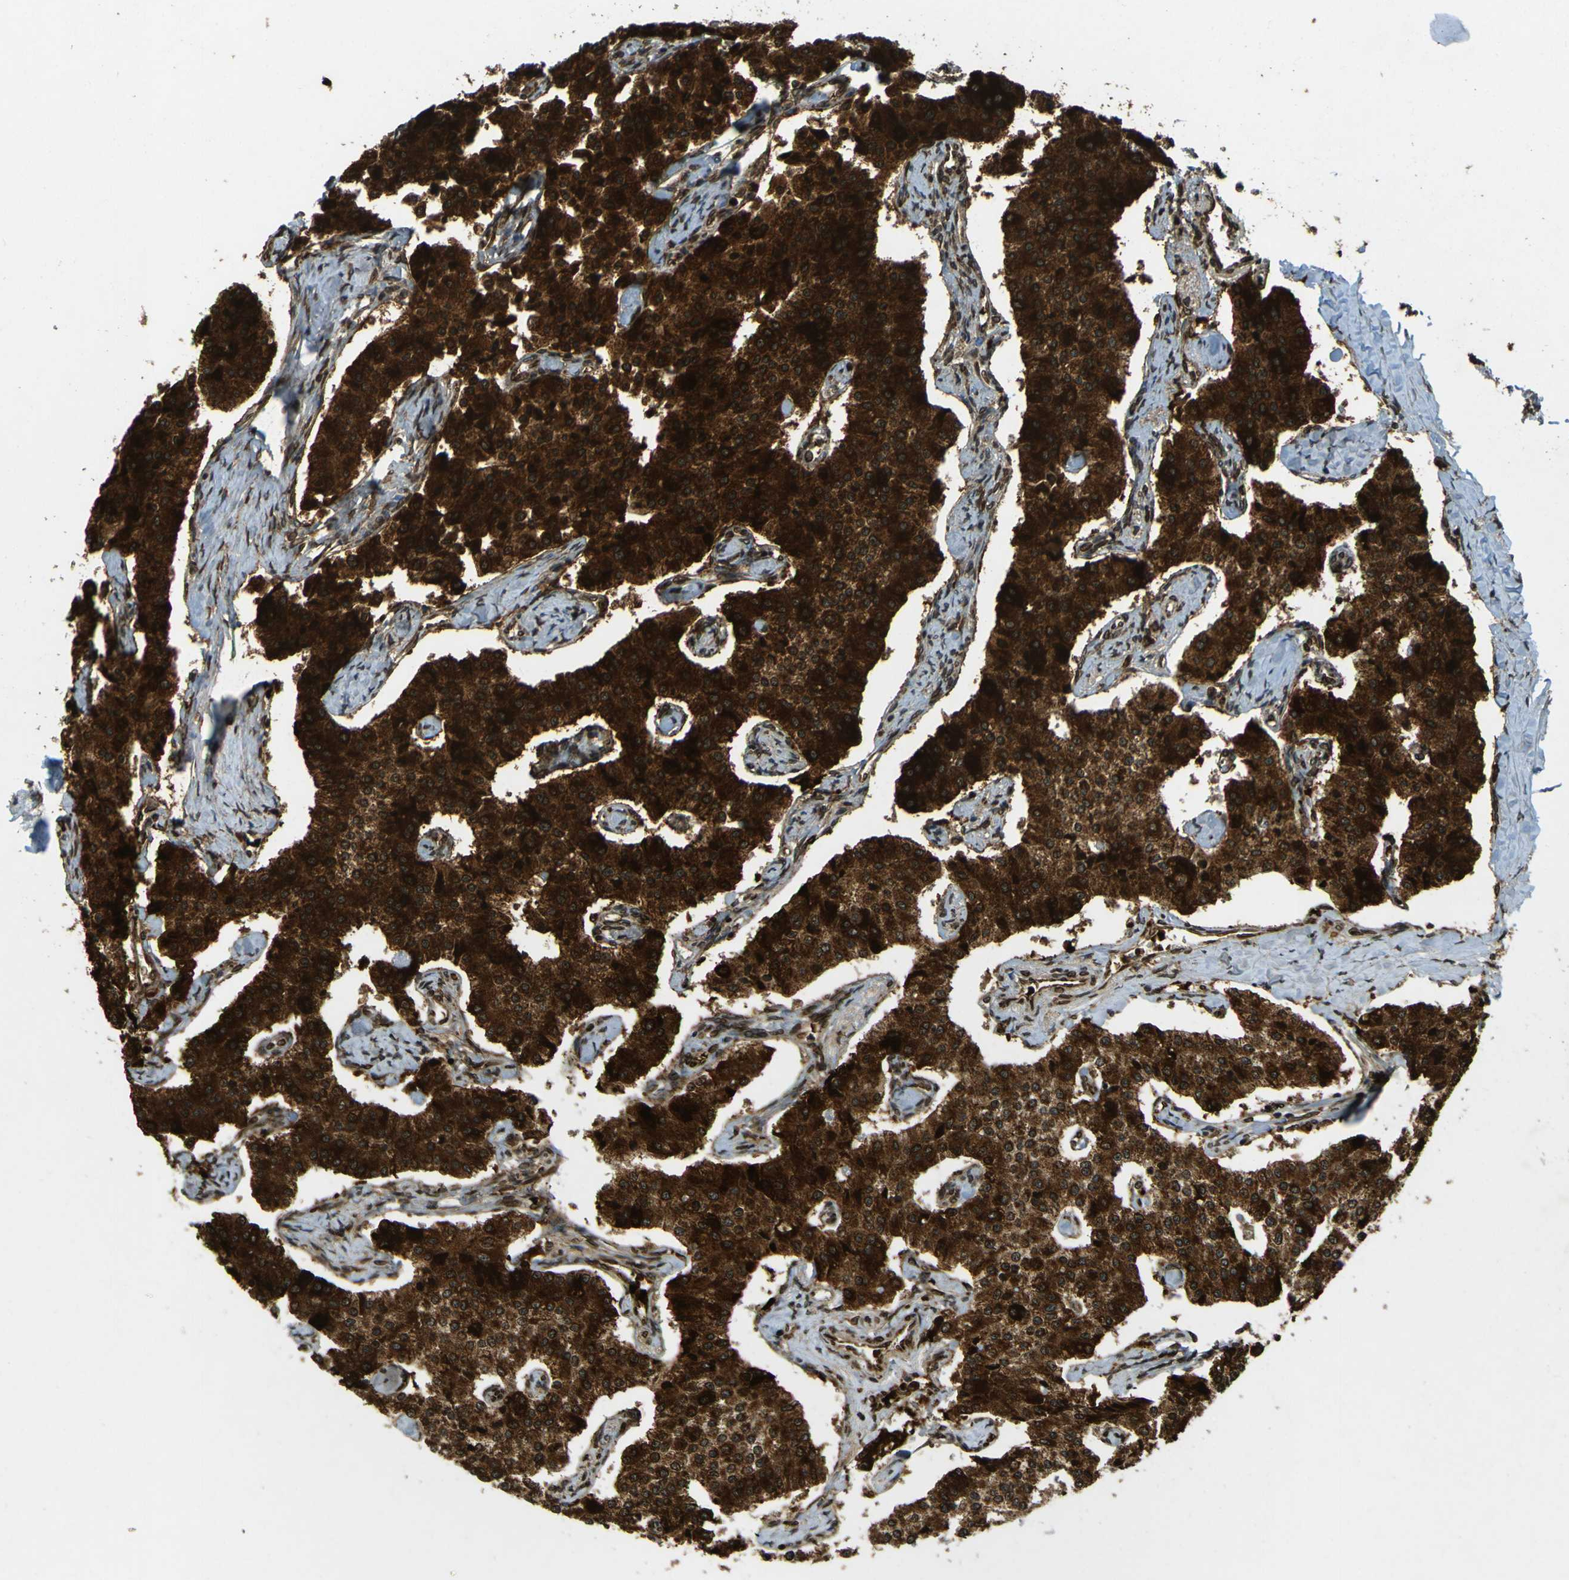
{"staining": {"intensity": "strong", "quantity": ">75%", "location": "cytoplasmic/membranous"}, "tissue": "carcinoid", "cell_type": "Tumor cells", "image_type": "cancer", "snomed": [{"axis": "morphology", "description": "Carcinoid, malignant, NOS"}, {"axis": "topography", "description": "Colon"}], "caption": "There is high levels of strong cytoplasmic/membranous expression in tumor cells of carcinoid (malignant), as demonstrated by immunohistochemical staining (brown color).", "gene": "GALNT1", "patient": {"sex": "female", "age": 52}}